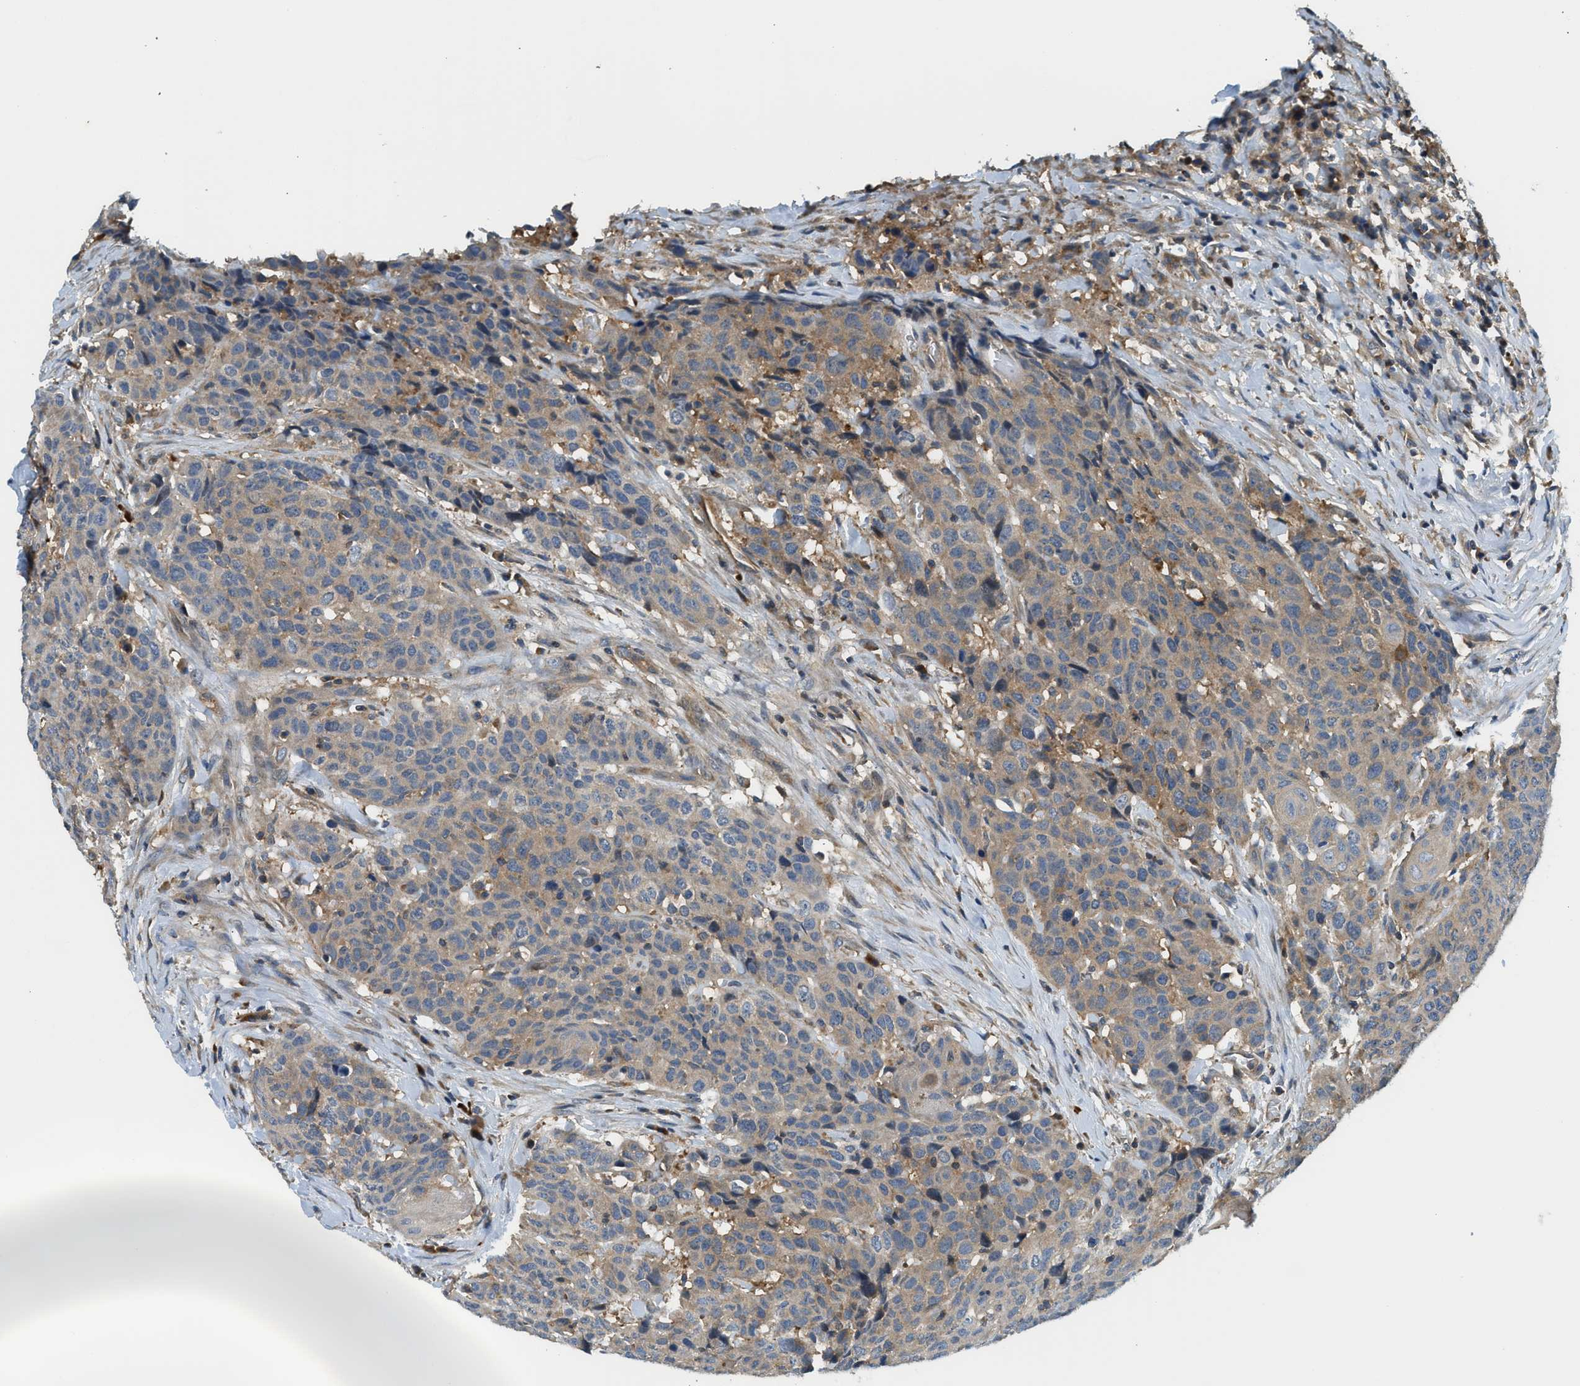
{"staining": {"intensity": "weak", "quantity": "25%-75%", "location": "cytoplasmic/membranous"}, "tissue": "head and neck cancer", "cell_type": "Tumor cells", "image_type": "cancer", "snomed": [{"axis": "morphology", "description": "Squamous cell carcinoma, NOS"}, {"axis": "topography", "description": "Head-Neck"}], "caption": "An IHC image of tumor tissue is shown. Protein staining in brown highlights weak cytoplasmic/membranous positivity in head and neck squamous cell carcinoma within tumor cells.", "gene": "KCNK1", "patient": {"sex": "male", "age": 66}}